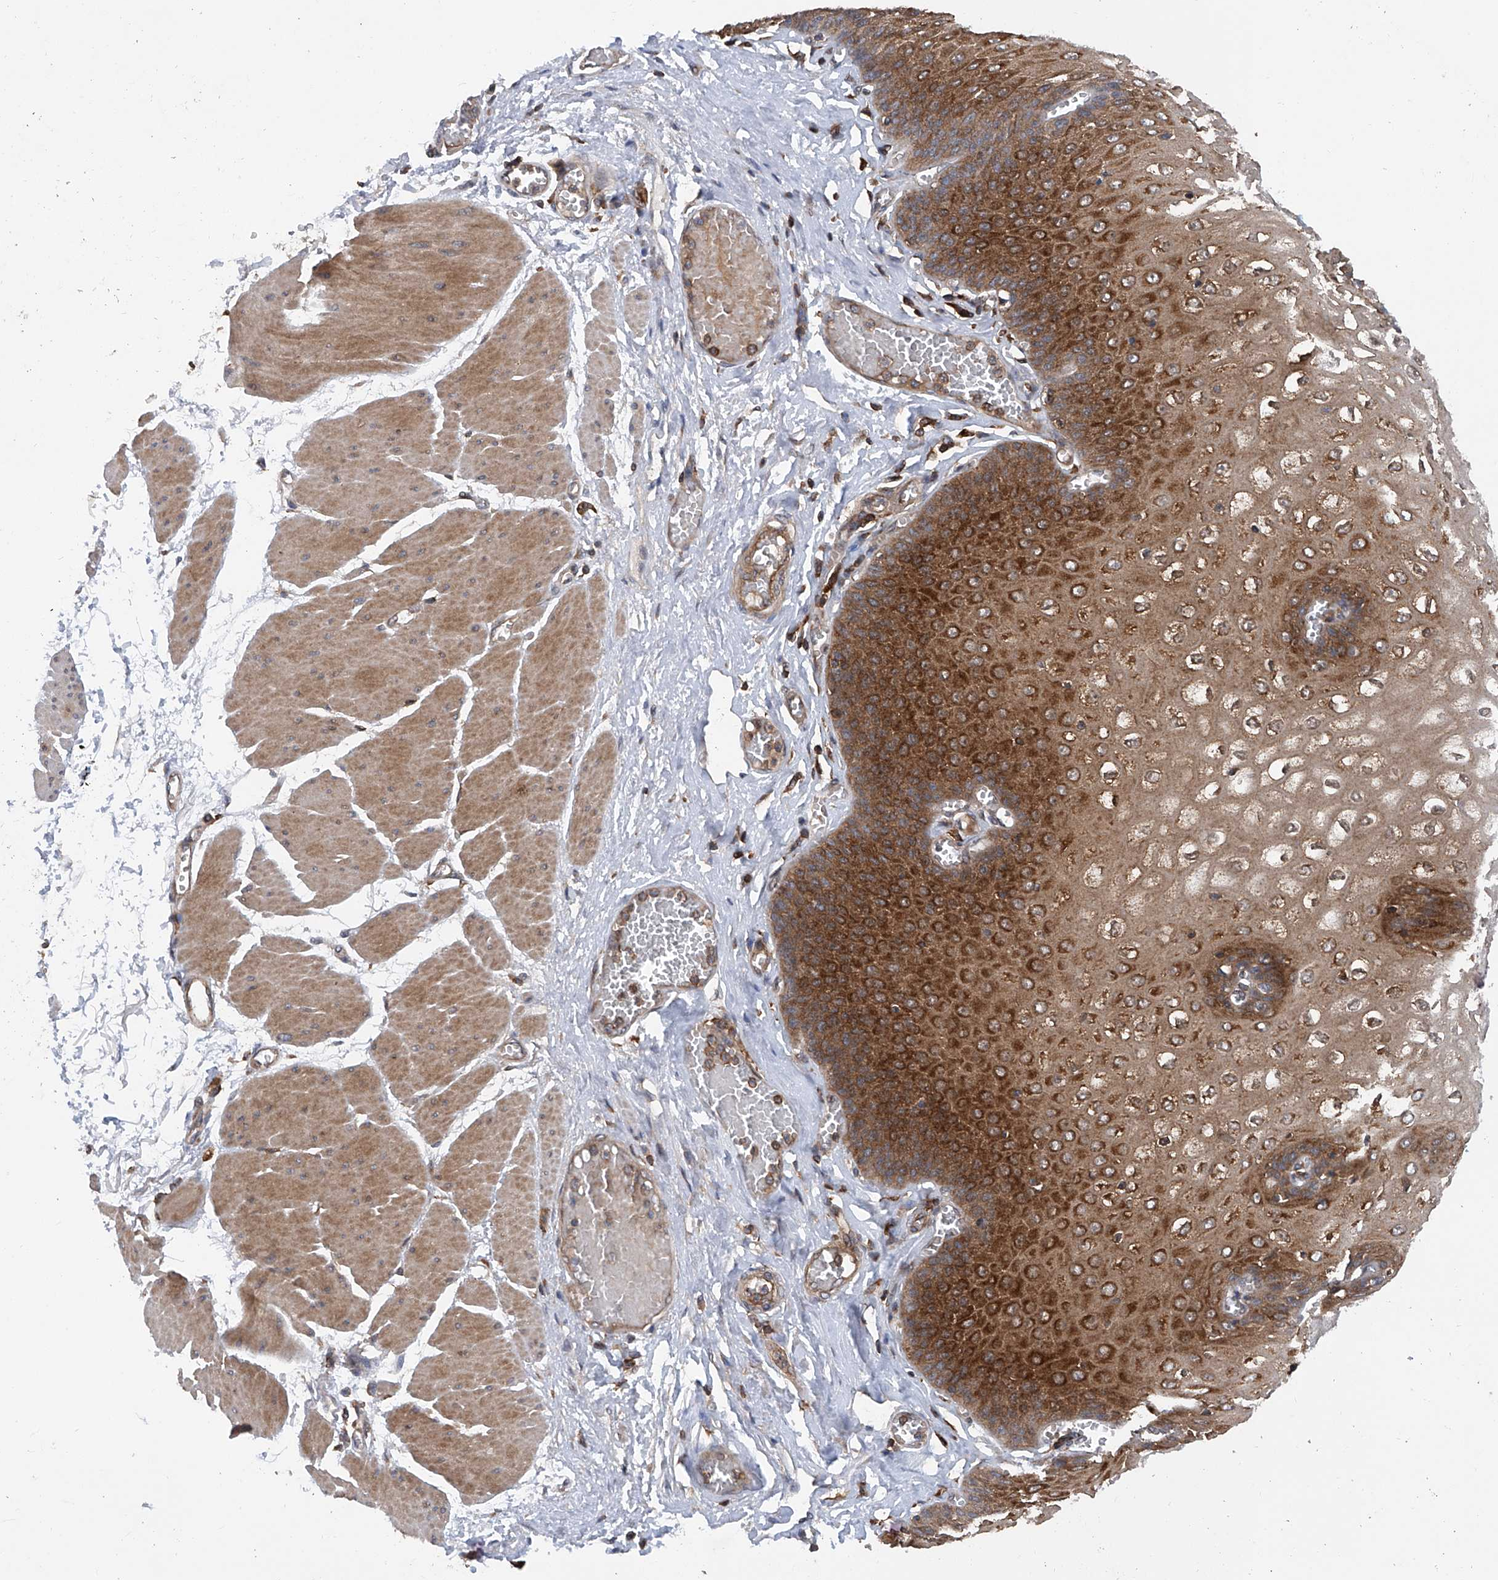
{"staining": {"intensity": "strong", "quantity": ">75%", "location": "cytoplasmic/membranous"}, "tissue": "esophagus", "cell_type": "Squamous epithelial cells", "image_type": "normal", "snomed": [{"axis": "morphology", "description": "Normal tissue, NOS"}, {"axis": "topography", "description": "Esophagus"}], "caption": "The micrograph reveals a brown stain indicating the presence of a protein in the cytoplasmic/membranous of squamous epithelial cells in esophagus. The staining was performed using DAB to visualize the protein expression in brown, while the nuclei were stained in blue with hematoxylin (Magnification: 20x).", "gene": "SMAP1", "patient": {"sex": "male", "age": 60}}